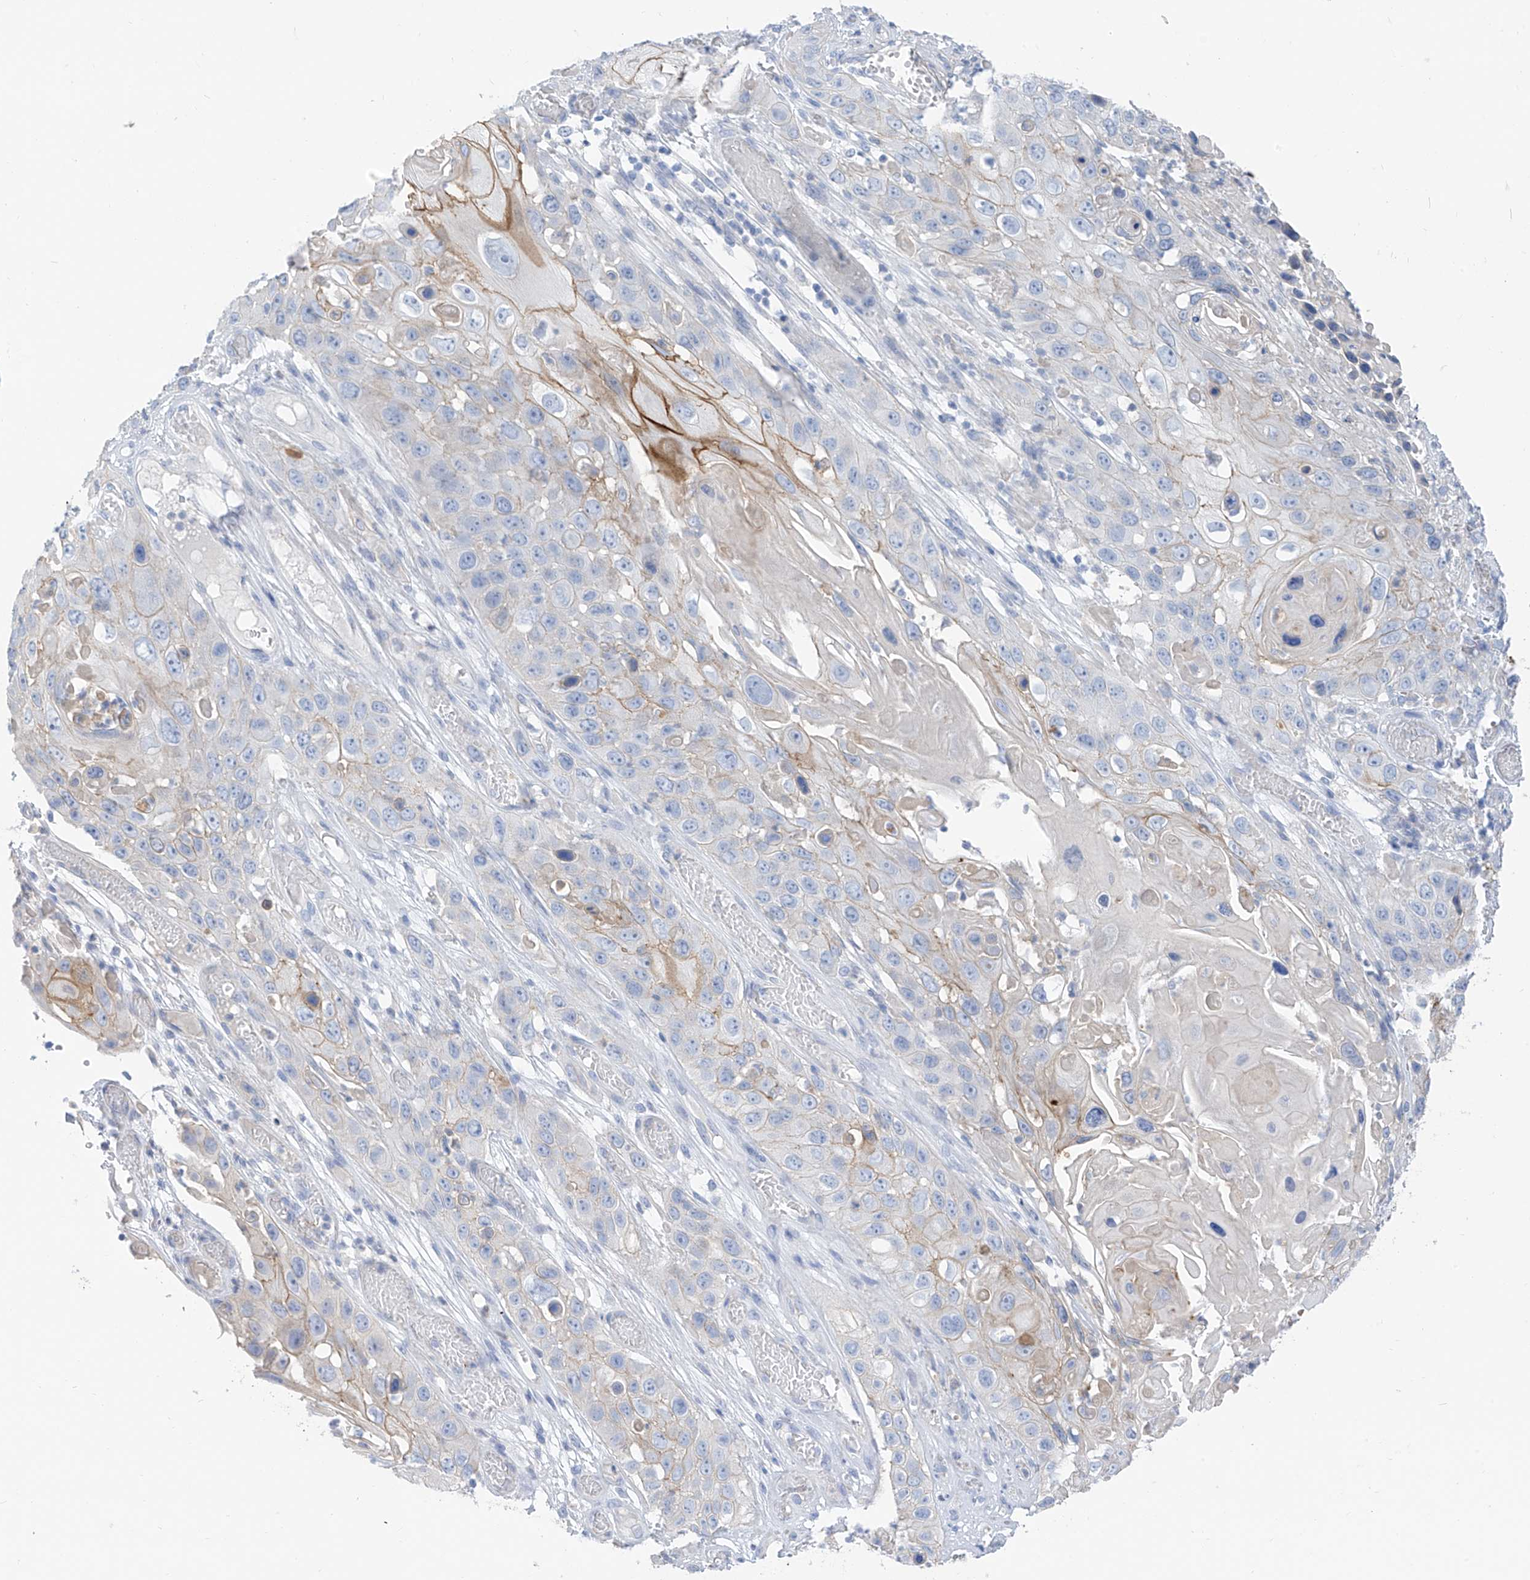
{"staining": {"intensity": "moderate", "quantity": "<25%", "location": "cytoplasmic/membranous"}, "tissue": "skin cancer", "cell_type": "Tumor cells", "image_type": "cancer", "snomed": [{"axis": "morphology", "description": "Squamous cell carcinoma, NOS"}, {"axis": "topography", "description": "Skin"}], "caption": "There is low levels of moderate cytoplasmic/membranous expression in tumor cells of squamous cell carcinoma (skin), as demonstrated by immunohistochemical staining (brown color).", "gene": "ITGA9", "patient": {"sex": "male", "age": 55}}